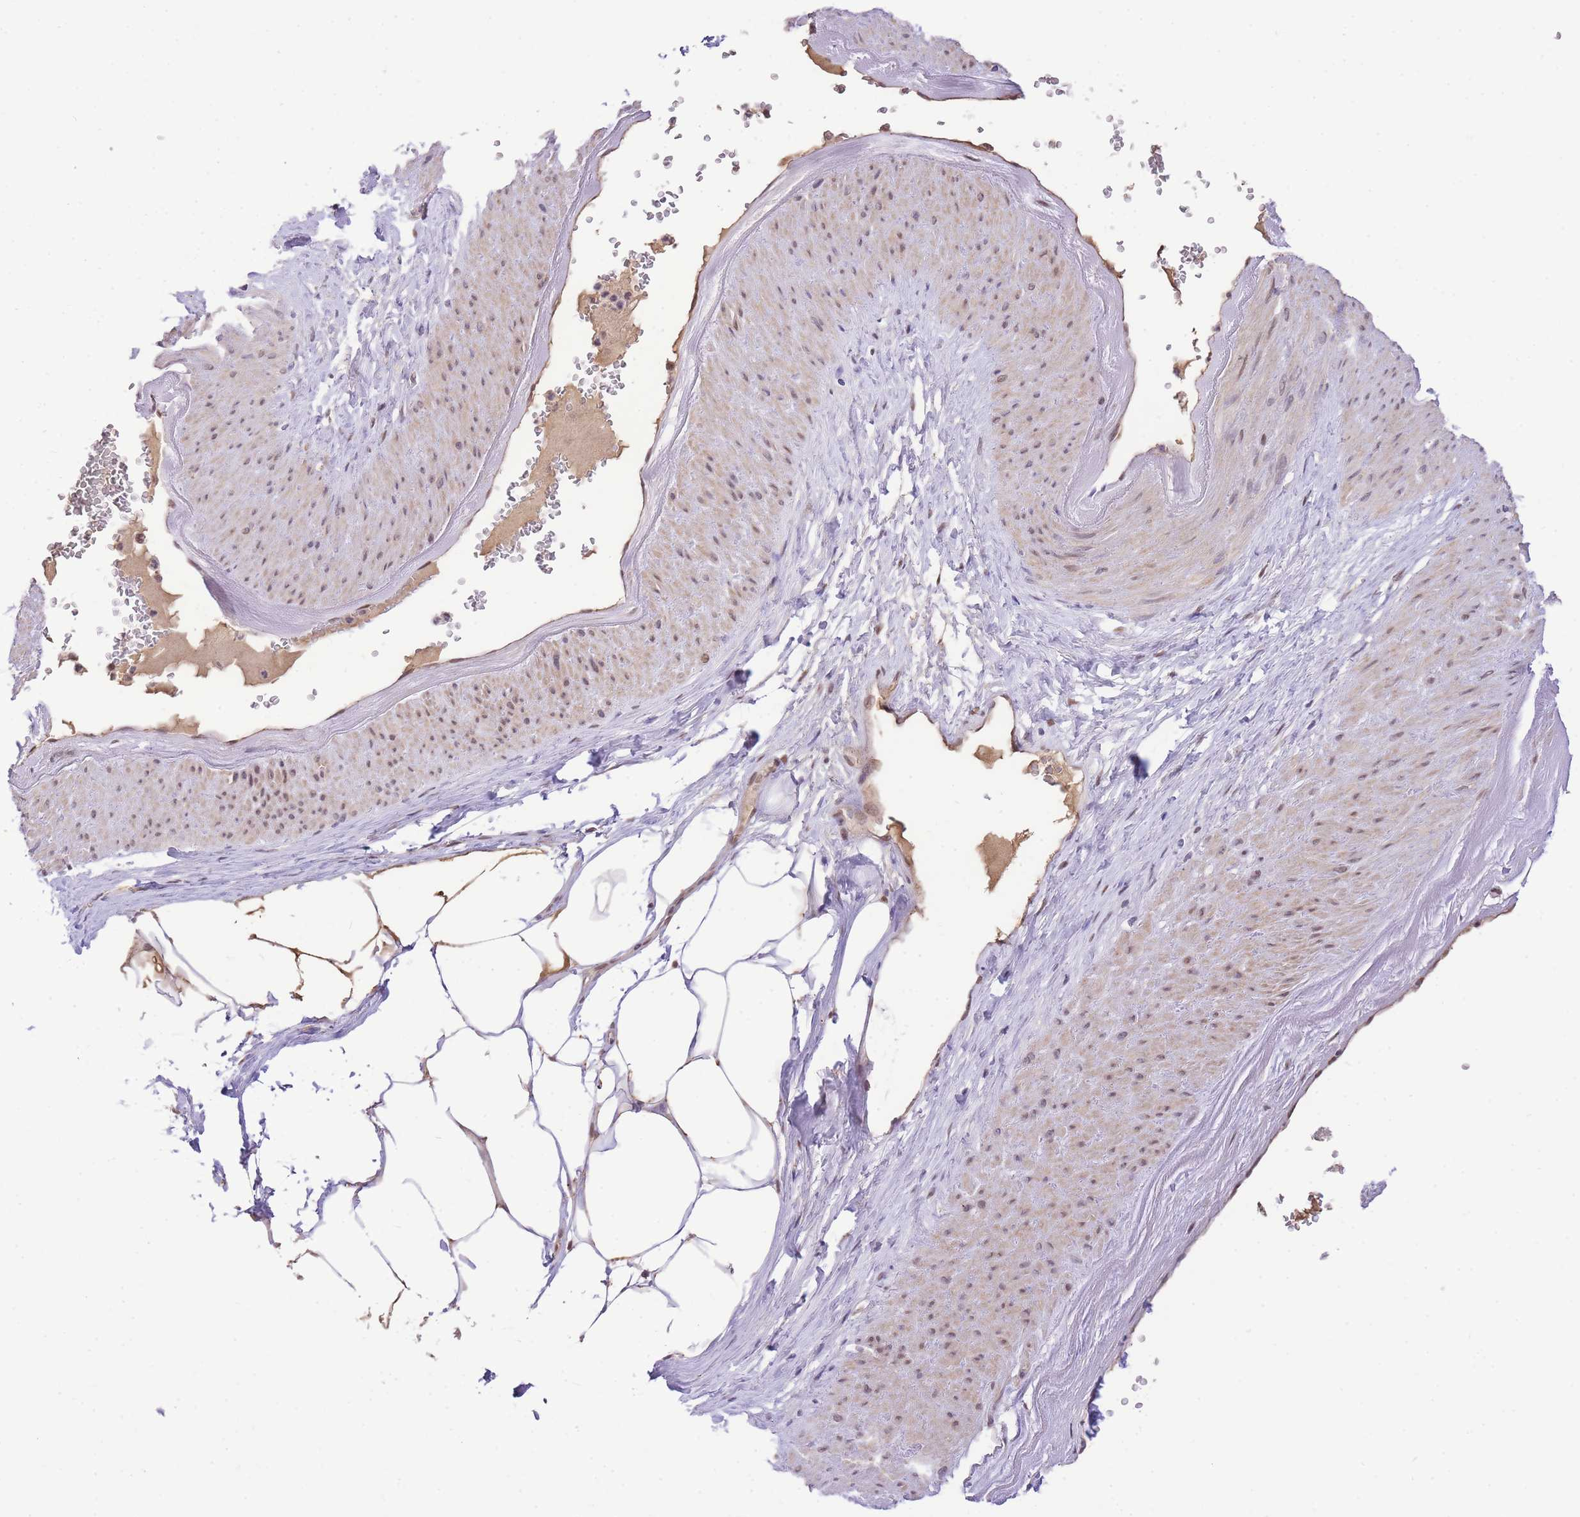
{"staining": {"intensity": "negative", "quantity": "none", "location": "none"}, "tissue": "adipose tissue", "cell_type": "Adipocytes", "image_type": "normal", "snomed": [{"axis": "morphology", "description": "Normal tissue, NOS"}, {"axis": "morphology", "description": "Adenocarcinoma, Low grade"}, {"axis": "topography", "description": "Prostate"}, {"axis": "topography", "description": "Peripheral nerve tissue"}], "caption": "Immunohistochemistry micrograph of unremarkable adipose tissue: human adipose tissue stained with DAB displays no significant protein expression in adipocytes.", "gene": "UBXN7", "patient": {"sex": "male", "age": 63}}